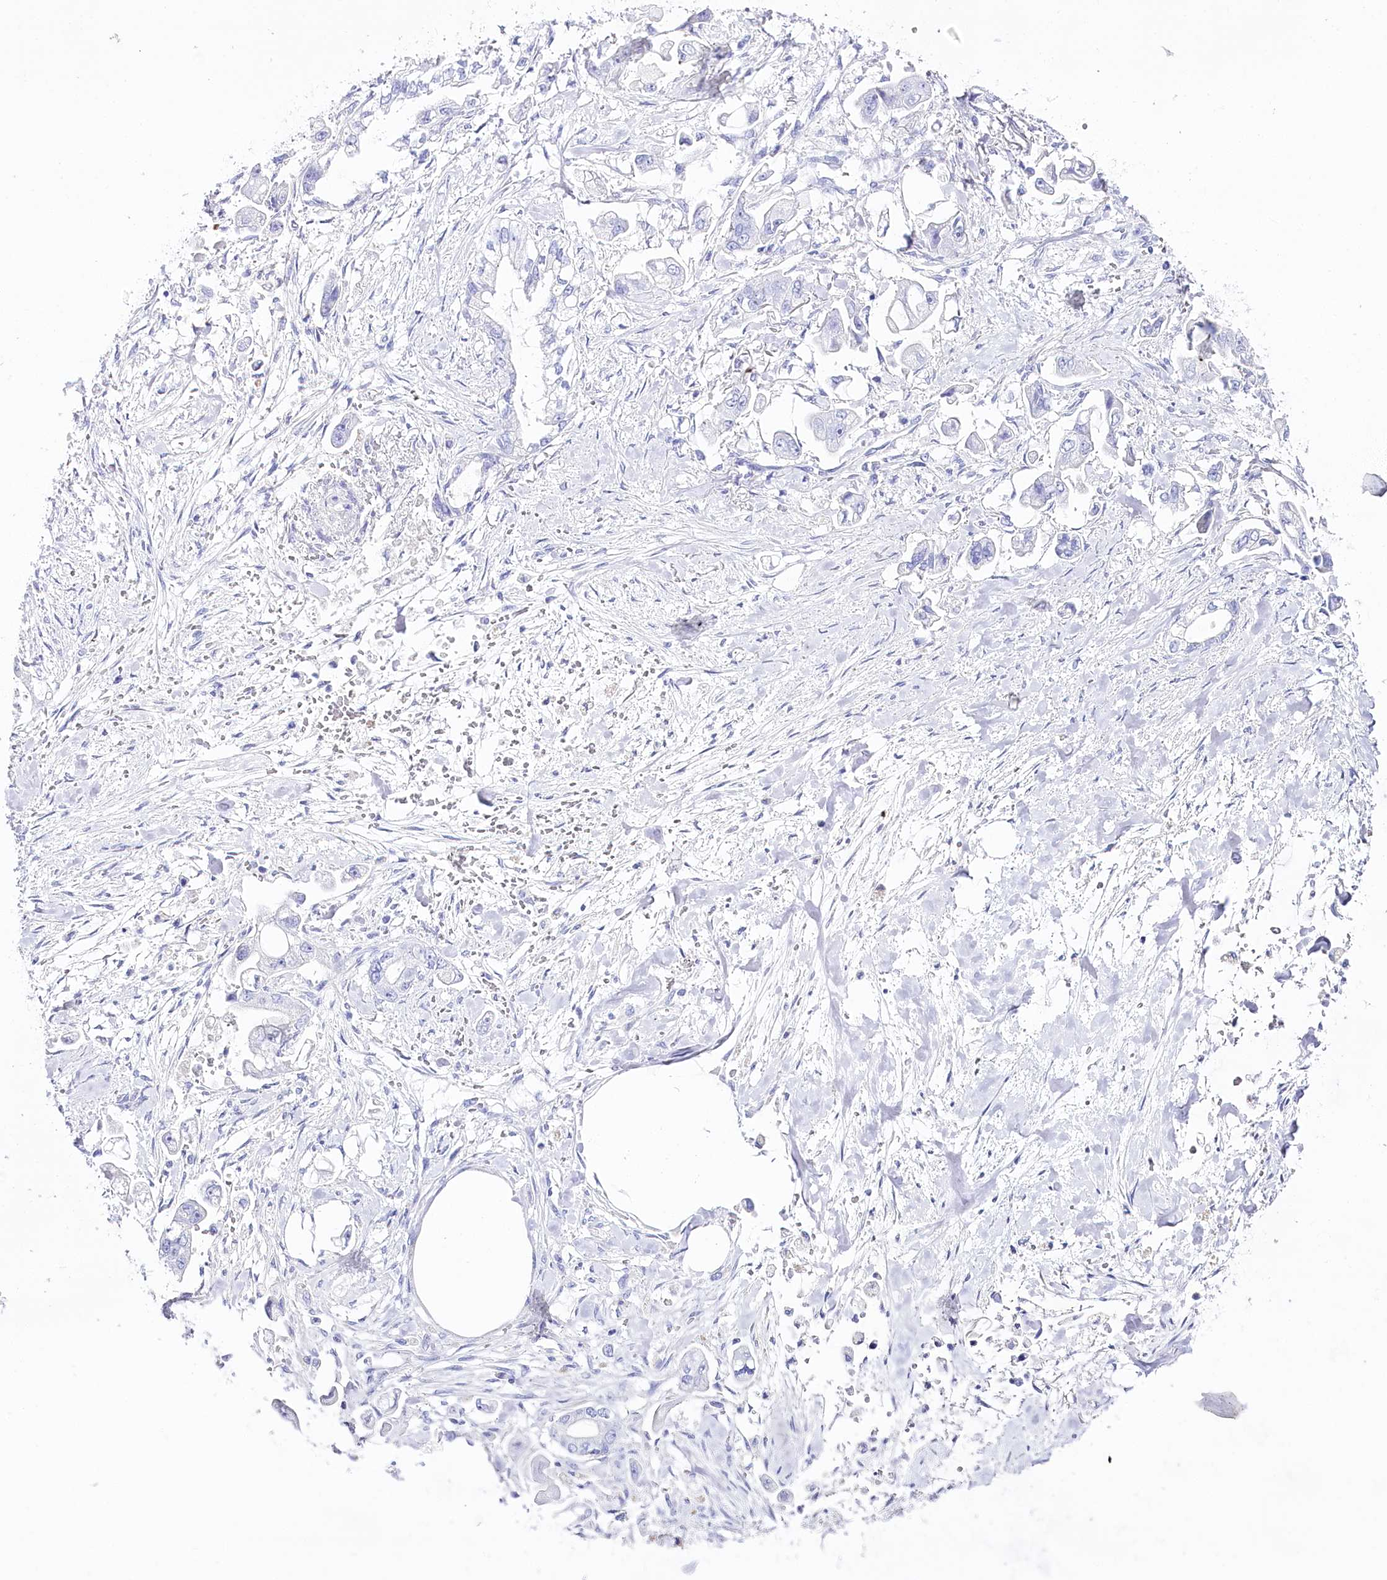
{"staining": {"intensity": "negative", "quantity": "none", "location": "none"}, "tissue": "stomach cancer", "cell_type": "Tumor cells", "image_type": "cancer", "snomed": [{"axis": "morphology", "description": "Adenocarcinoma, NOS"}, {"axis": "topography", "description": "Stomach"}], "caption": "An IHC micrograph of adenocarcinoma (stomach) is shown. There is no staining in tumor cells of adenocarcinoma (stomach).", "gene": "CSN3", "patient": {"sex": "male", "age": 62}}